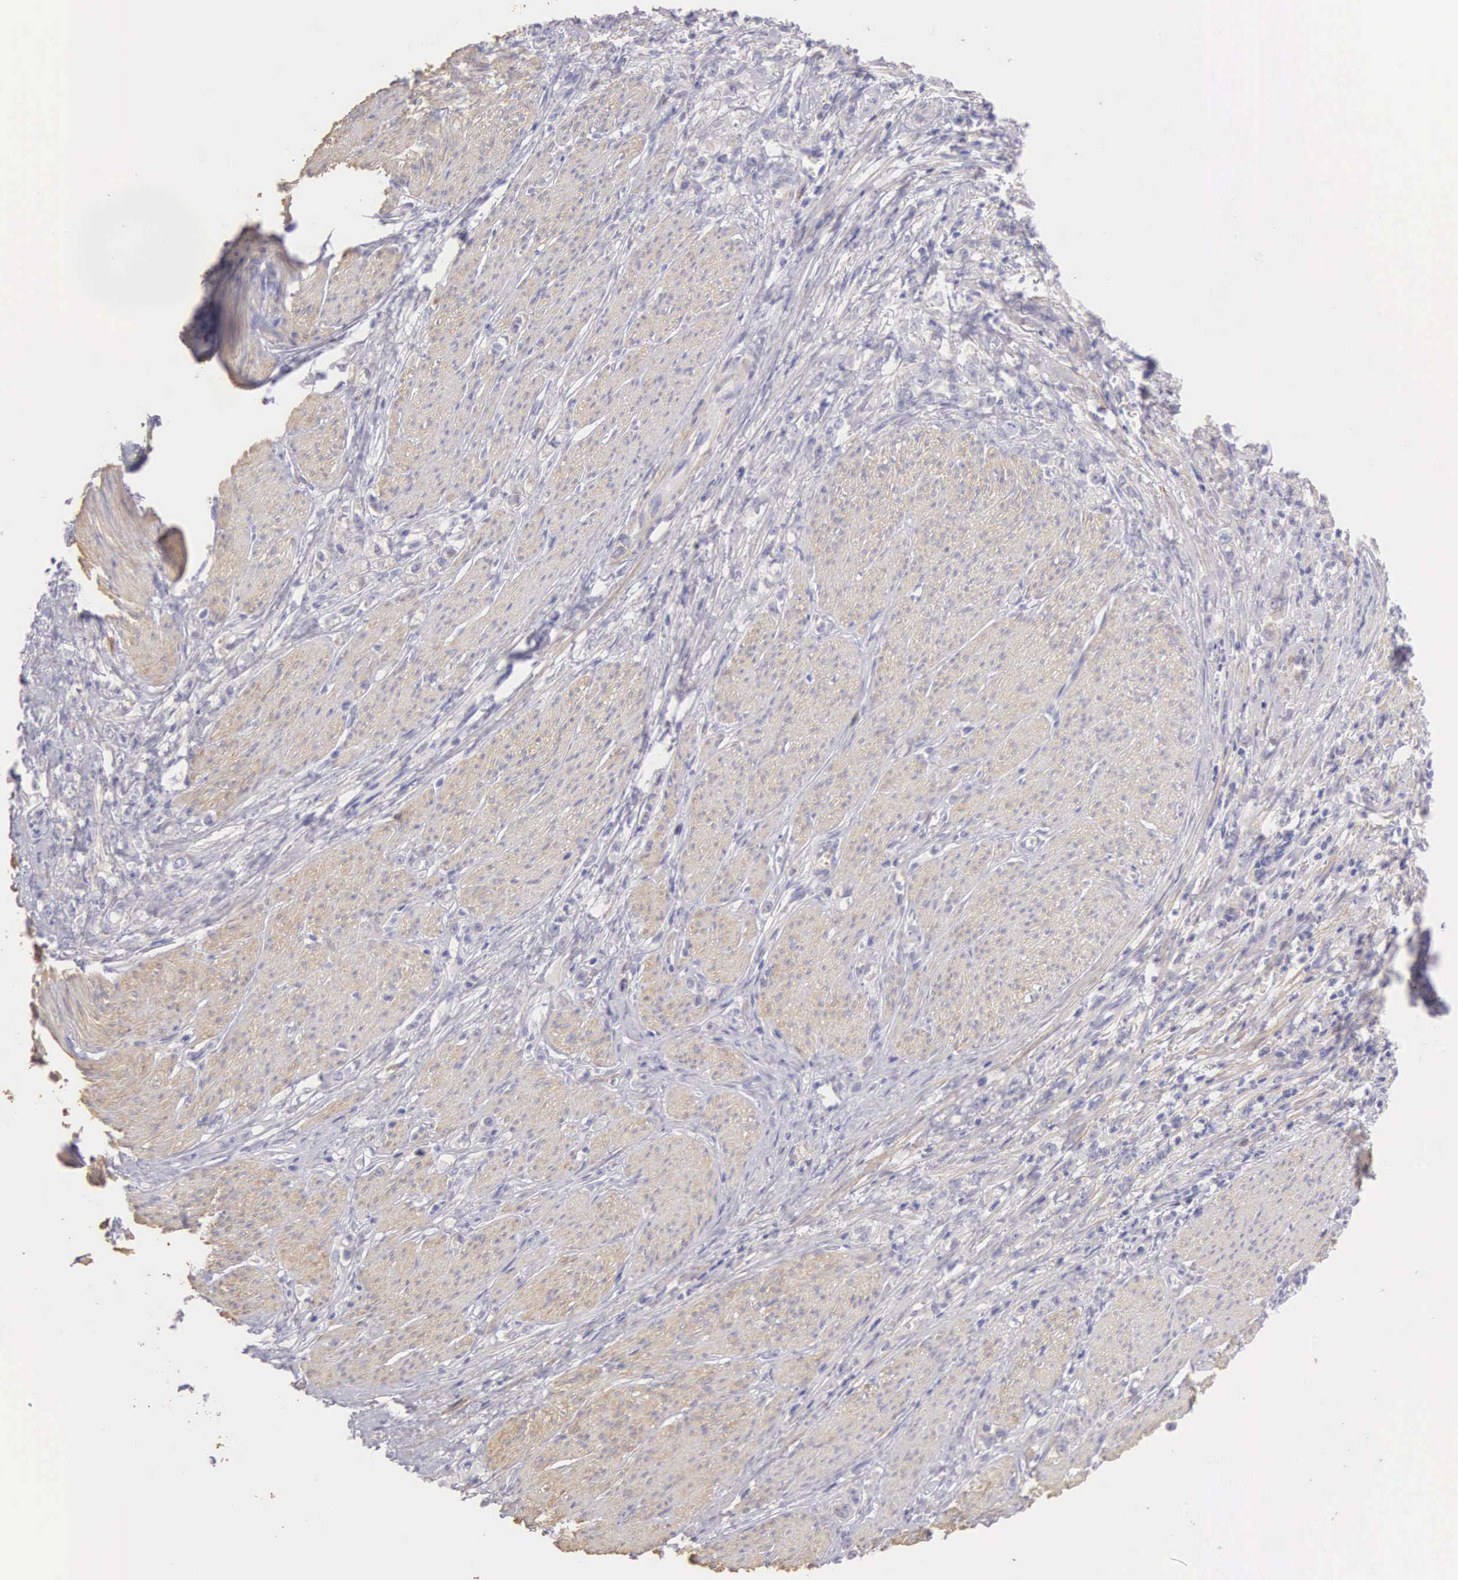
{"staining": {"intensity": "weak", "quantity": "<25%", "location": "cytoplasmic/membranous"}, "tissue": "stomach cancer", "cell_type": "Tumor cells", "image_type": "cancer", "snomed": [{"axis": "morphology", "description": "Adenocarcinoma, NOS"}, {"axis": "topography", "description": "Stomach"}], "caption": "Tumor cells show no significant staining in adenocarcinoma (stomach). (DAB IHC, high magnification).", "gene": "ARFGAP3", "patient": {"sex": "male", "age": 72}}